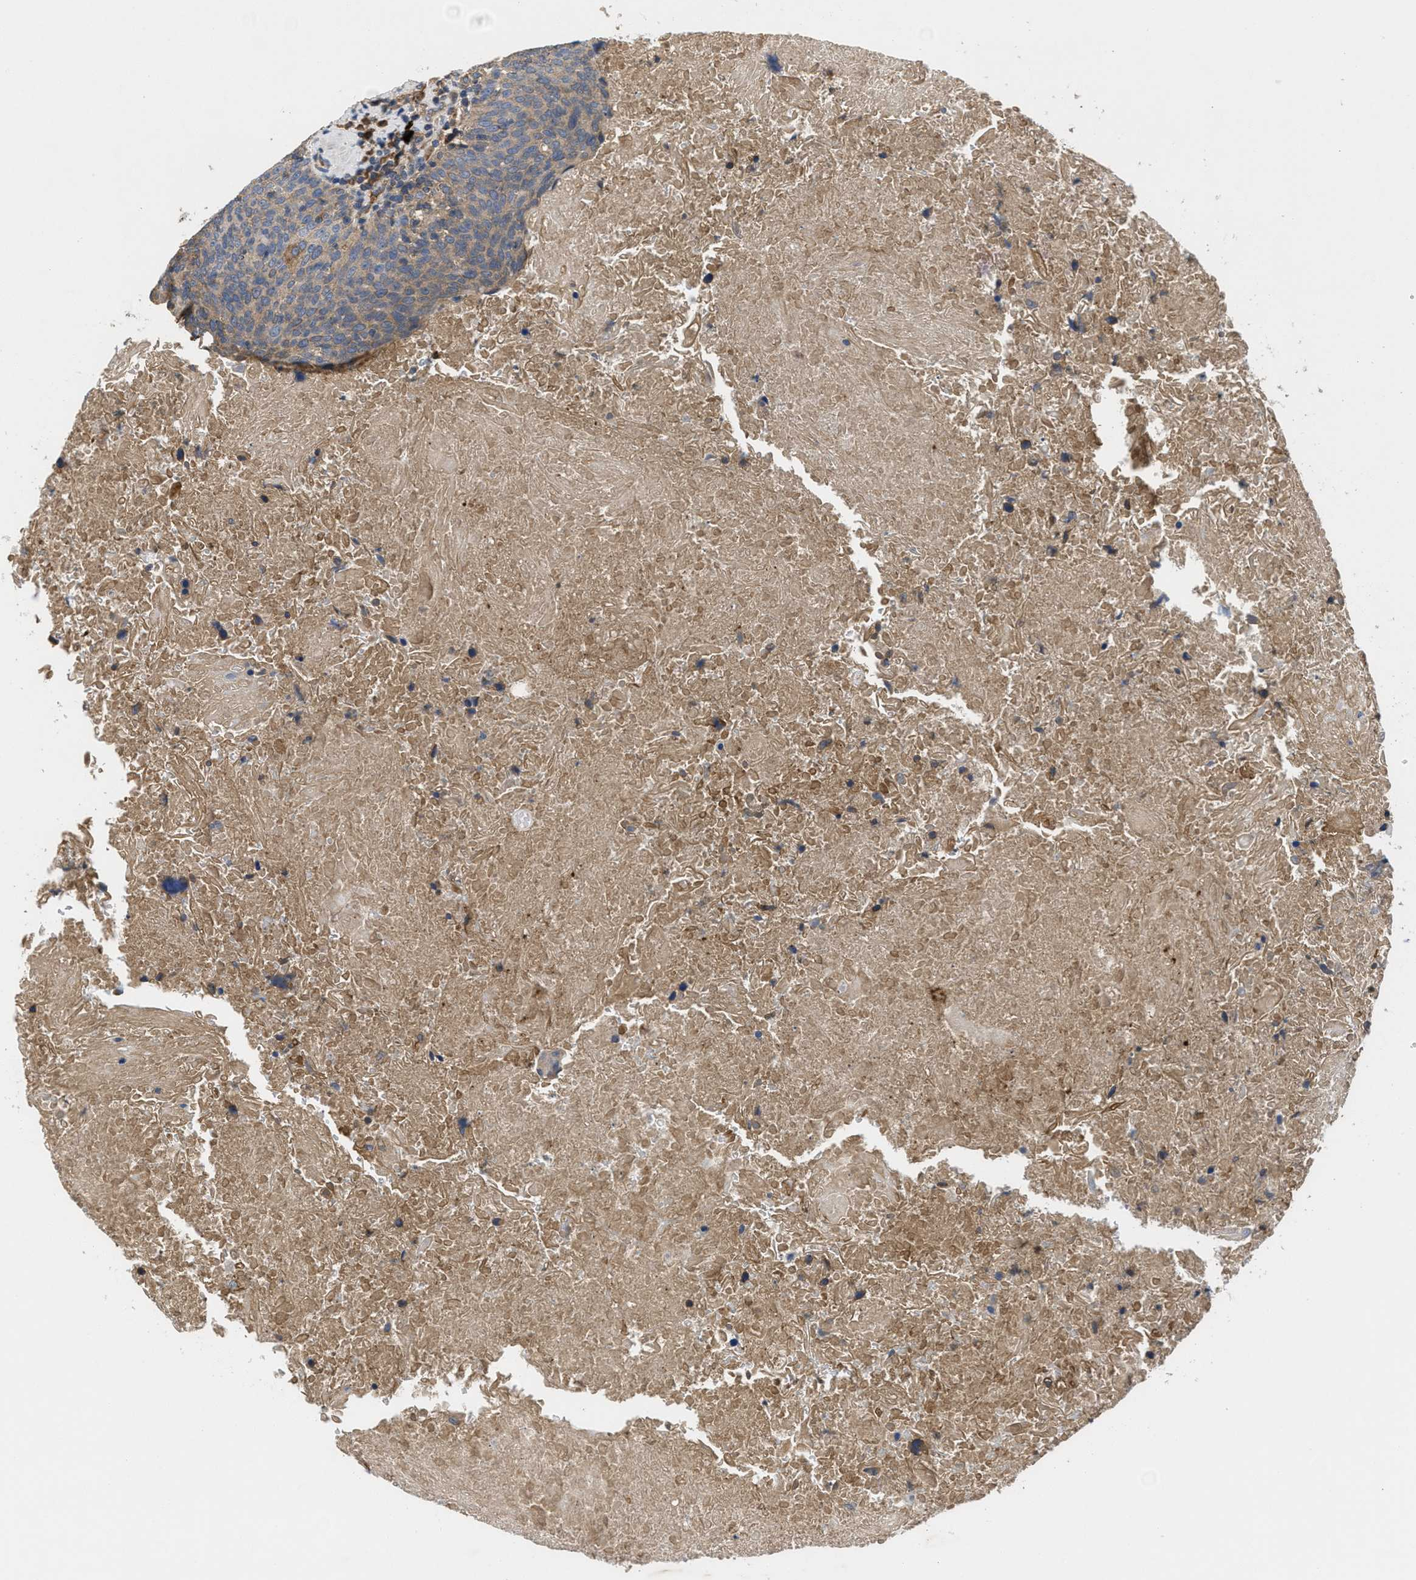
{"staining": {"intensity": "weak", "quantity": ">75%", "location": "cytoplasmic/membranous"}, "tissue": "head and neck cancer", "cell_type": "Tumor cells", "image_type": "cancer", "snomed": [{"axis": "morphology", "description": "Squamous cell carcinoma, NOS"}, {"axis": "morphology", "description": "Squamous cell carcinoma, metastatic, NOS"}, {"axis": "topography", "description": "Lymph node"}, {"axis": "topography", "description": "Head-Neck"}], "caption": "IHC photomicrograph of head and neck squamous cell carcinoma stained for a protein (brown), which shows low levels of weak cytoplasmic/membranous expression in about >75% of tumor cells.", "gene": "GALK1", "patient": {"sex": "male", "age": 62}}